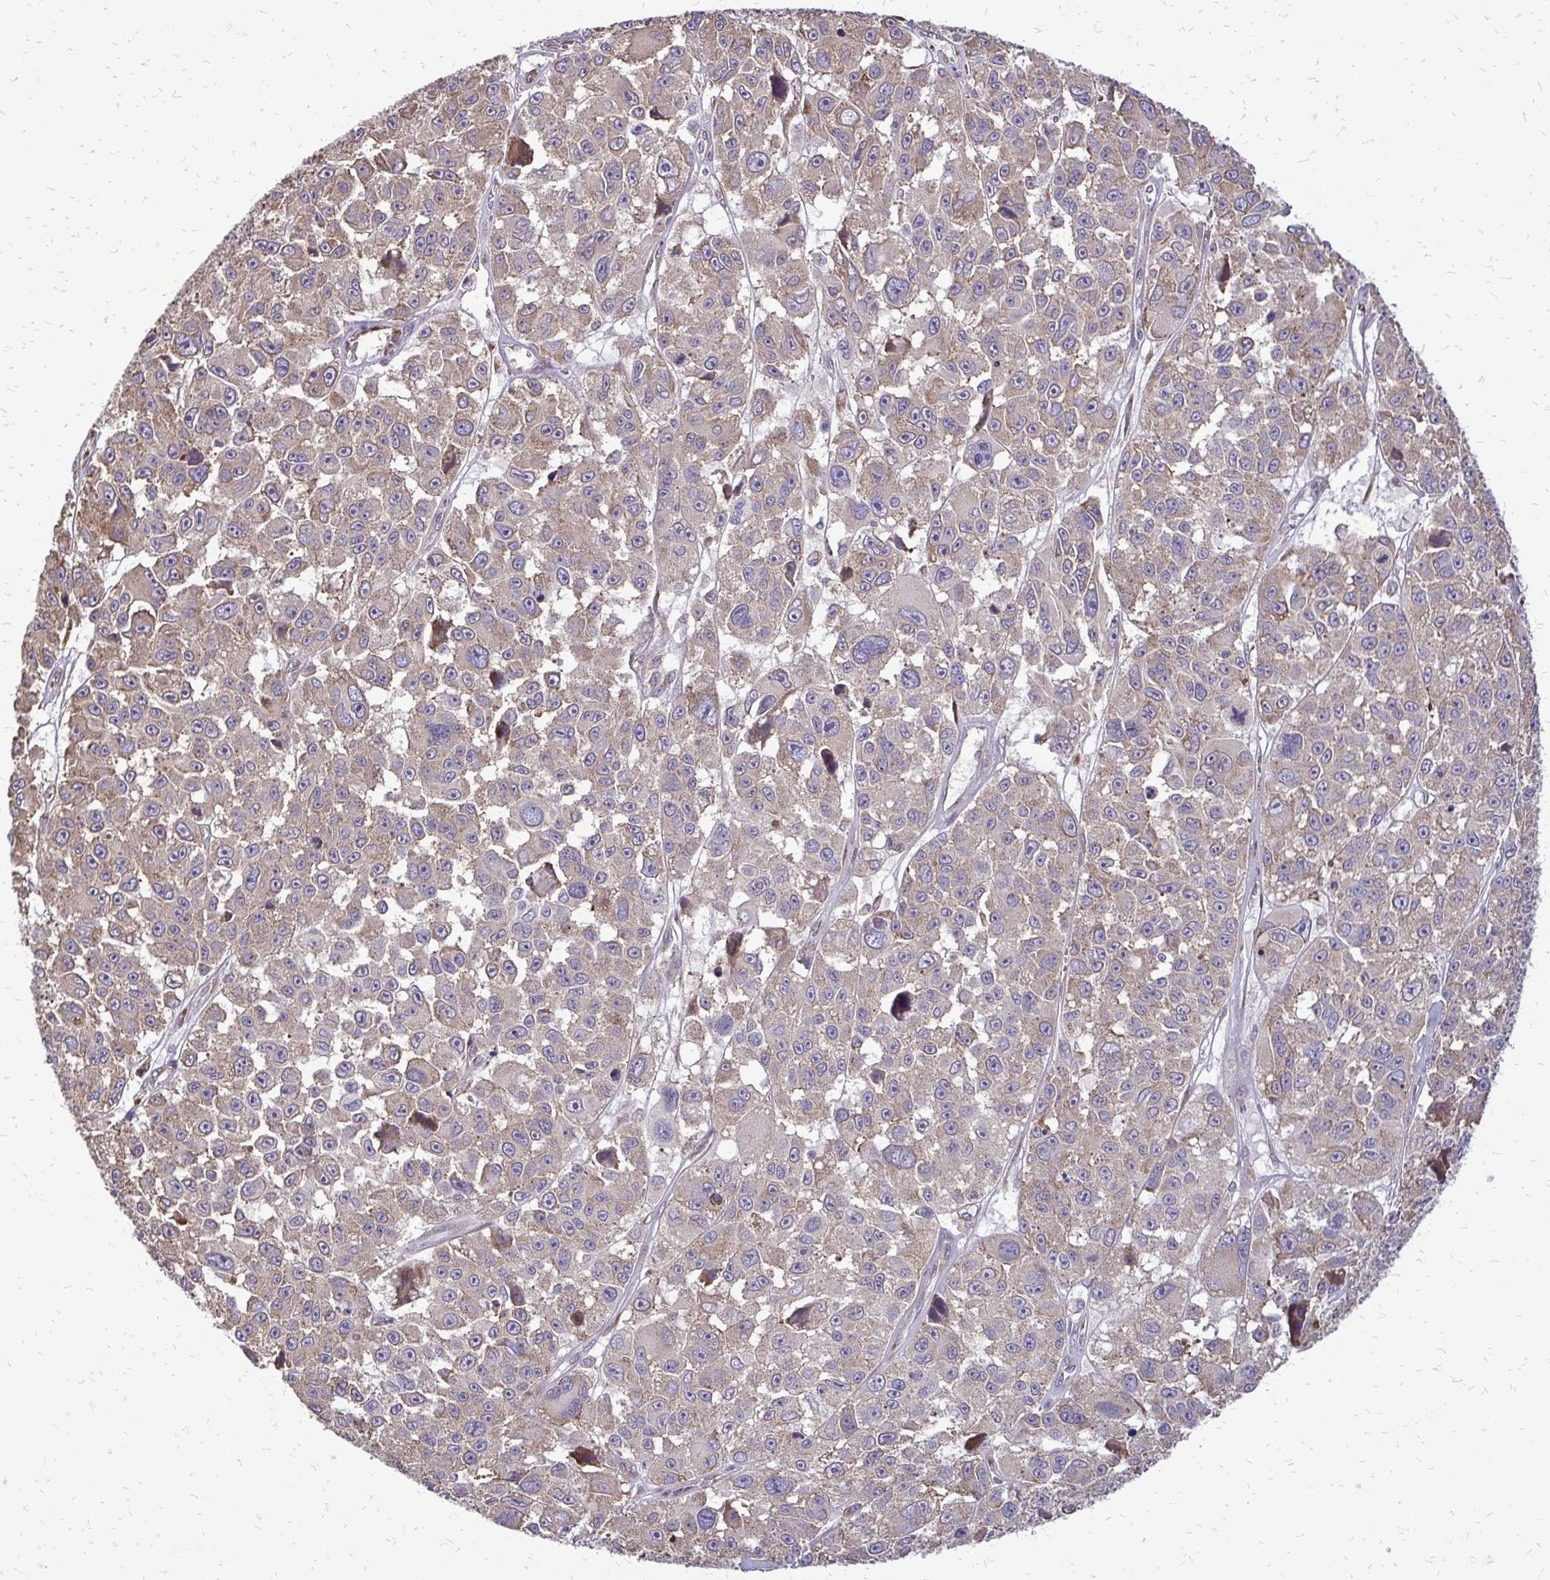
{"staining": {"intensity": "weak", "quantity": "25%-75%", "location": "cytoplasmic/membranous"}, "tissue": "melanoma", "cell_type": "Tumor cells", "image_type": "cancer", "snomed": [{"axis": "morphology", "description": "Malignant melanoma, NOS"}, {"axis": "topography", "description": "Skin"}], "caption": "Tumor cells reveal weak cytoplasmic/membranous expression in about 25%-75% of cells in malignant melanoma.", "gene": "RPS3", "patient": {"sex": "female", "age": 66}}